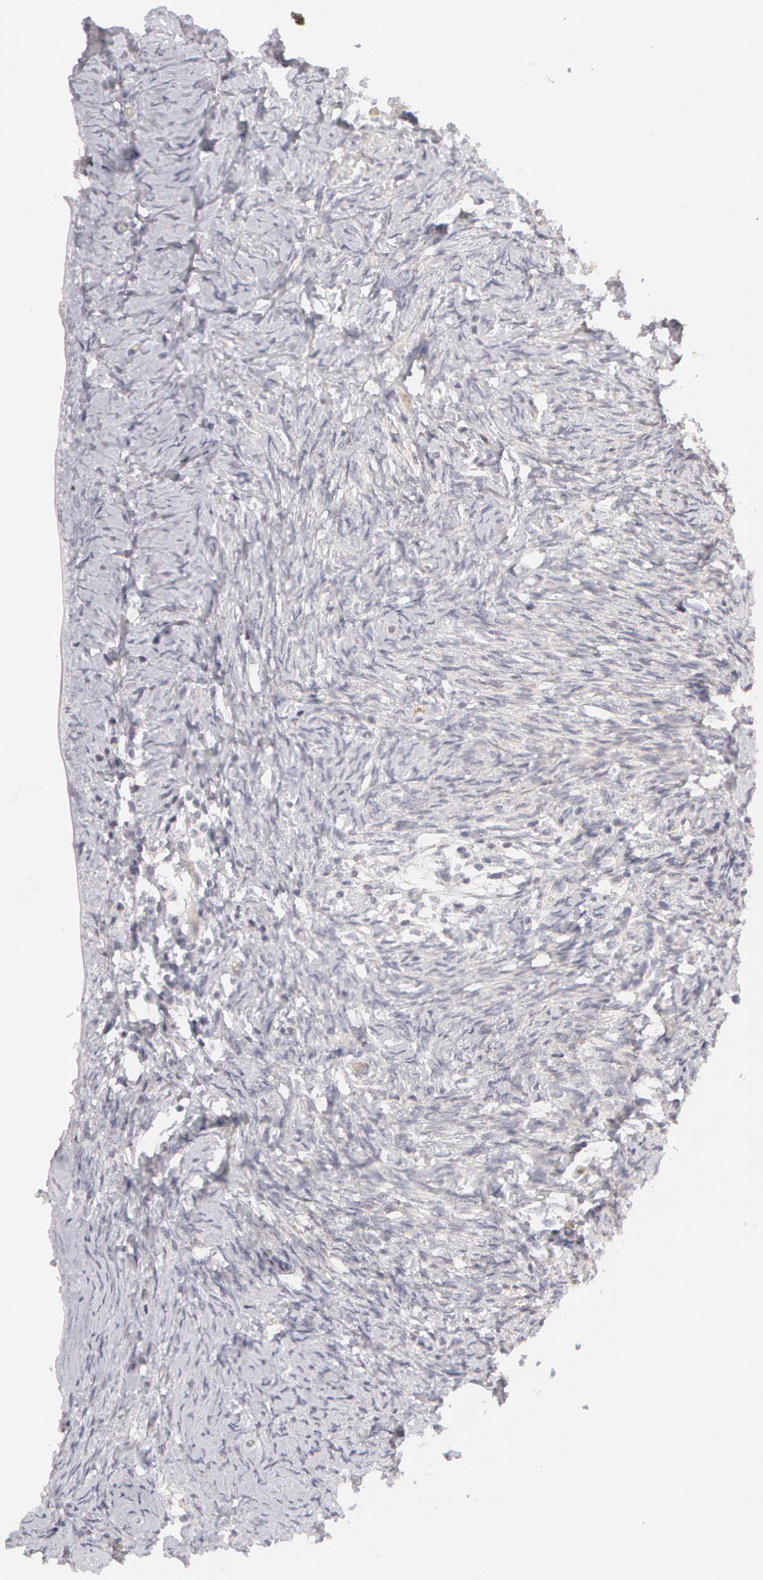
{"staining": {"intensity": "weak", "quantity": "25%-75%", "location": "cytoplasmic/membranous"}, "tissue": "ovary", "cell_type": "Follicle cells", "image_type": "normal", "snomed": [{"axis": "morphology", "description": "Normal tissue, NOS"}, {"axis": "topography", "description": "Ovary"}], "caption": "Approximately 25%-75% of follicle cells in unremarkable human ovary demonstrate weak cytoplasmic/membranous protein staining as visualized by brown immunohistochemical staining.", "gene": "ABCB1", "patient": {"sex": "female", "age": 53}}